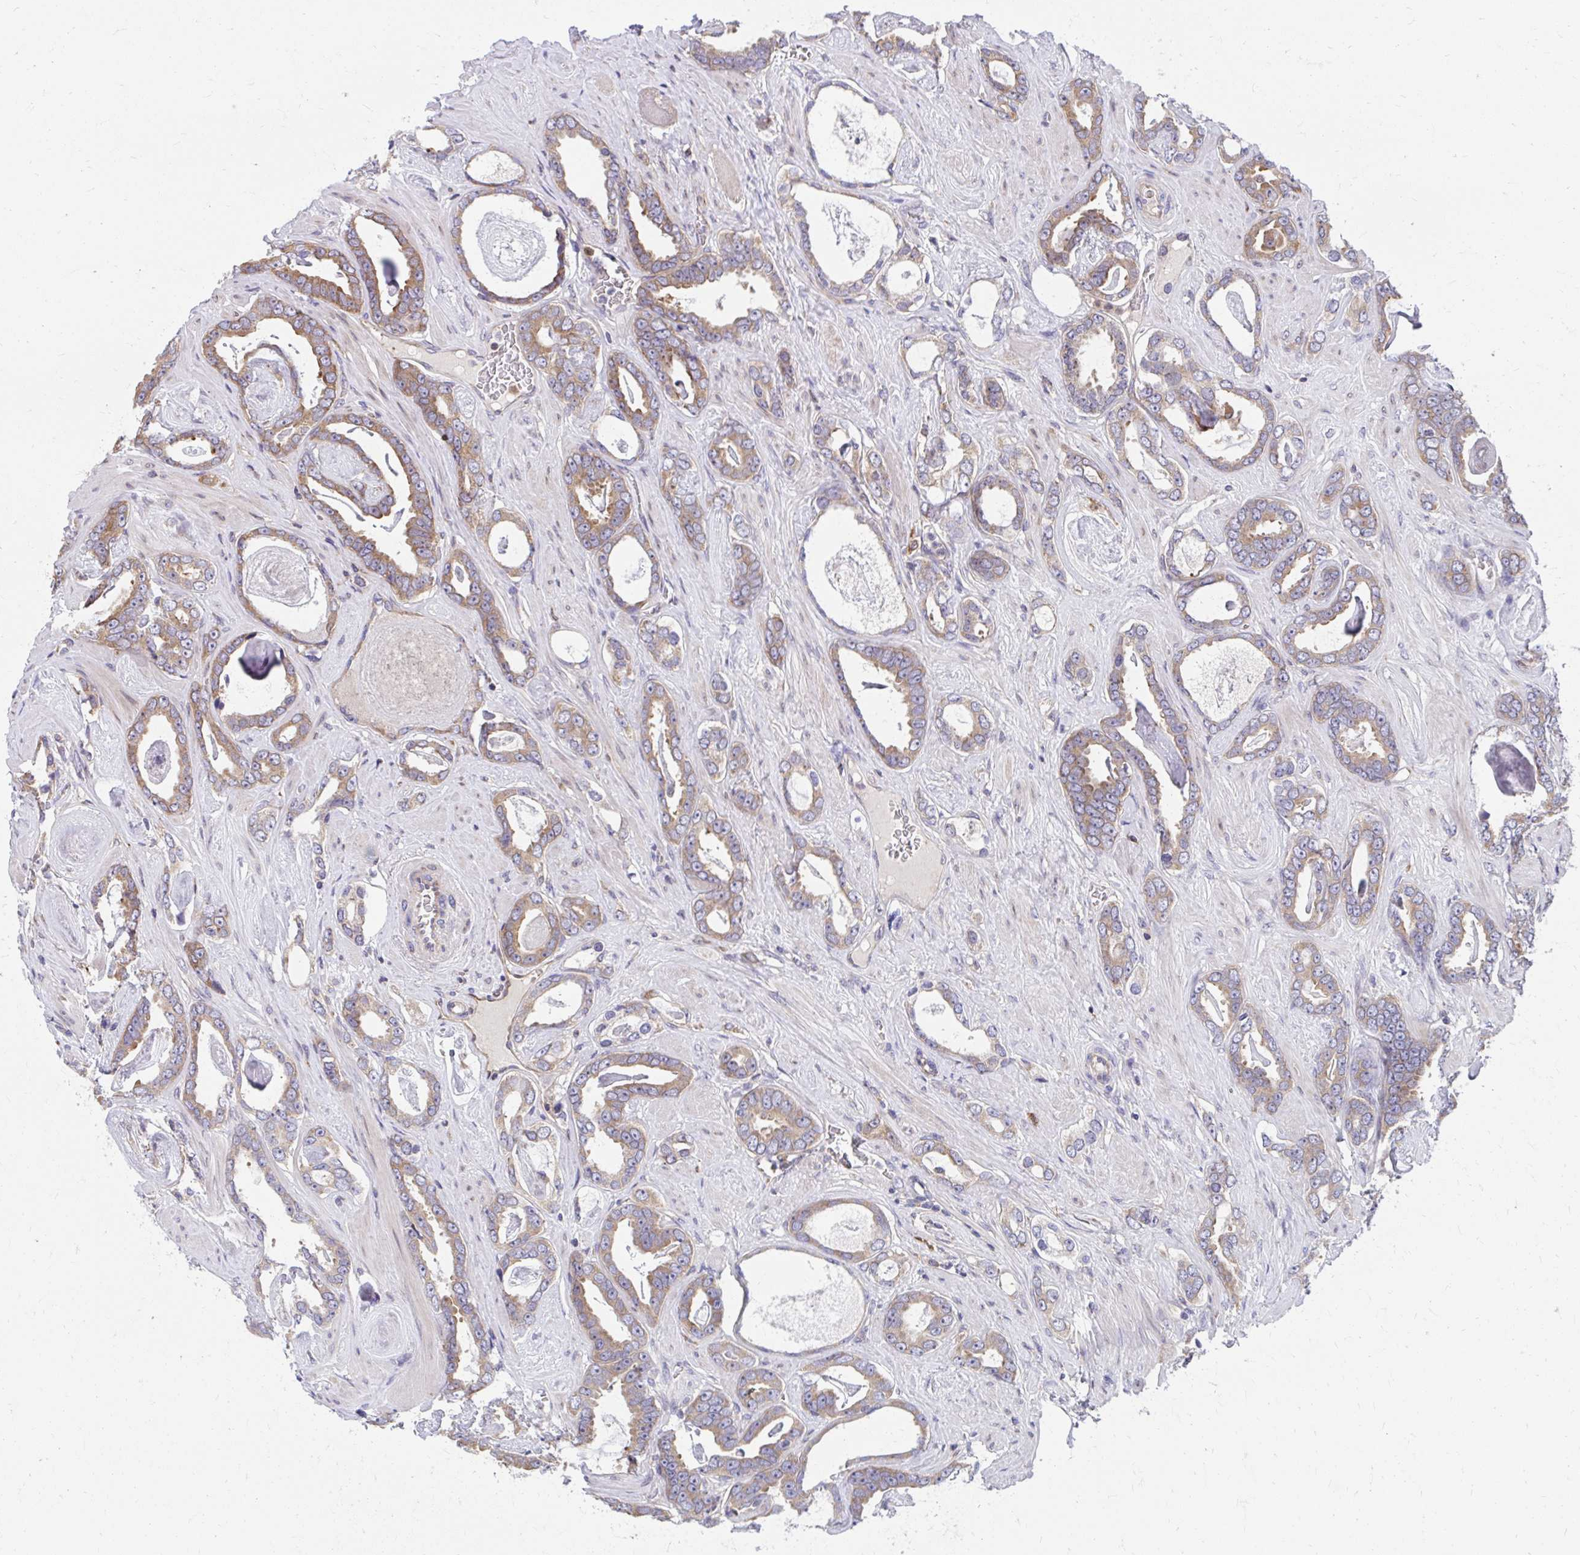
{"staining": {"intensity": "moderate", "quantity": ">75%", "location": "cytoplasmic/membranous"}, "tissue": "prostate cancer", "cell_type": "Tumor cells", "image_type": "cancer", "snomed": [{"axis": "morphology", "description": "Adenocarcinoma, High grade"}, {"axis": "topography", "description": "Prostate"}], "caption": "Protein expression by IHC exhibits moderate cytoplasmic/membranous staining in about >75% of tumor cells in prostate cancer (high-grade adenocarcinoma).", "gene": "ZNF778", "patient": {"sex": "male", "age": 63}}